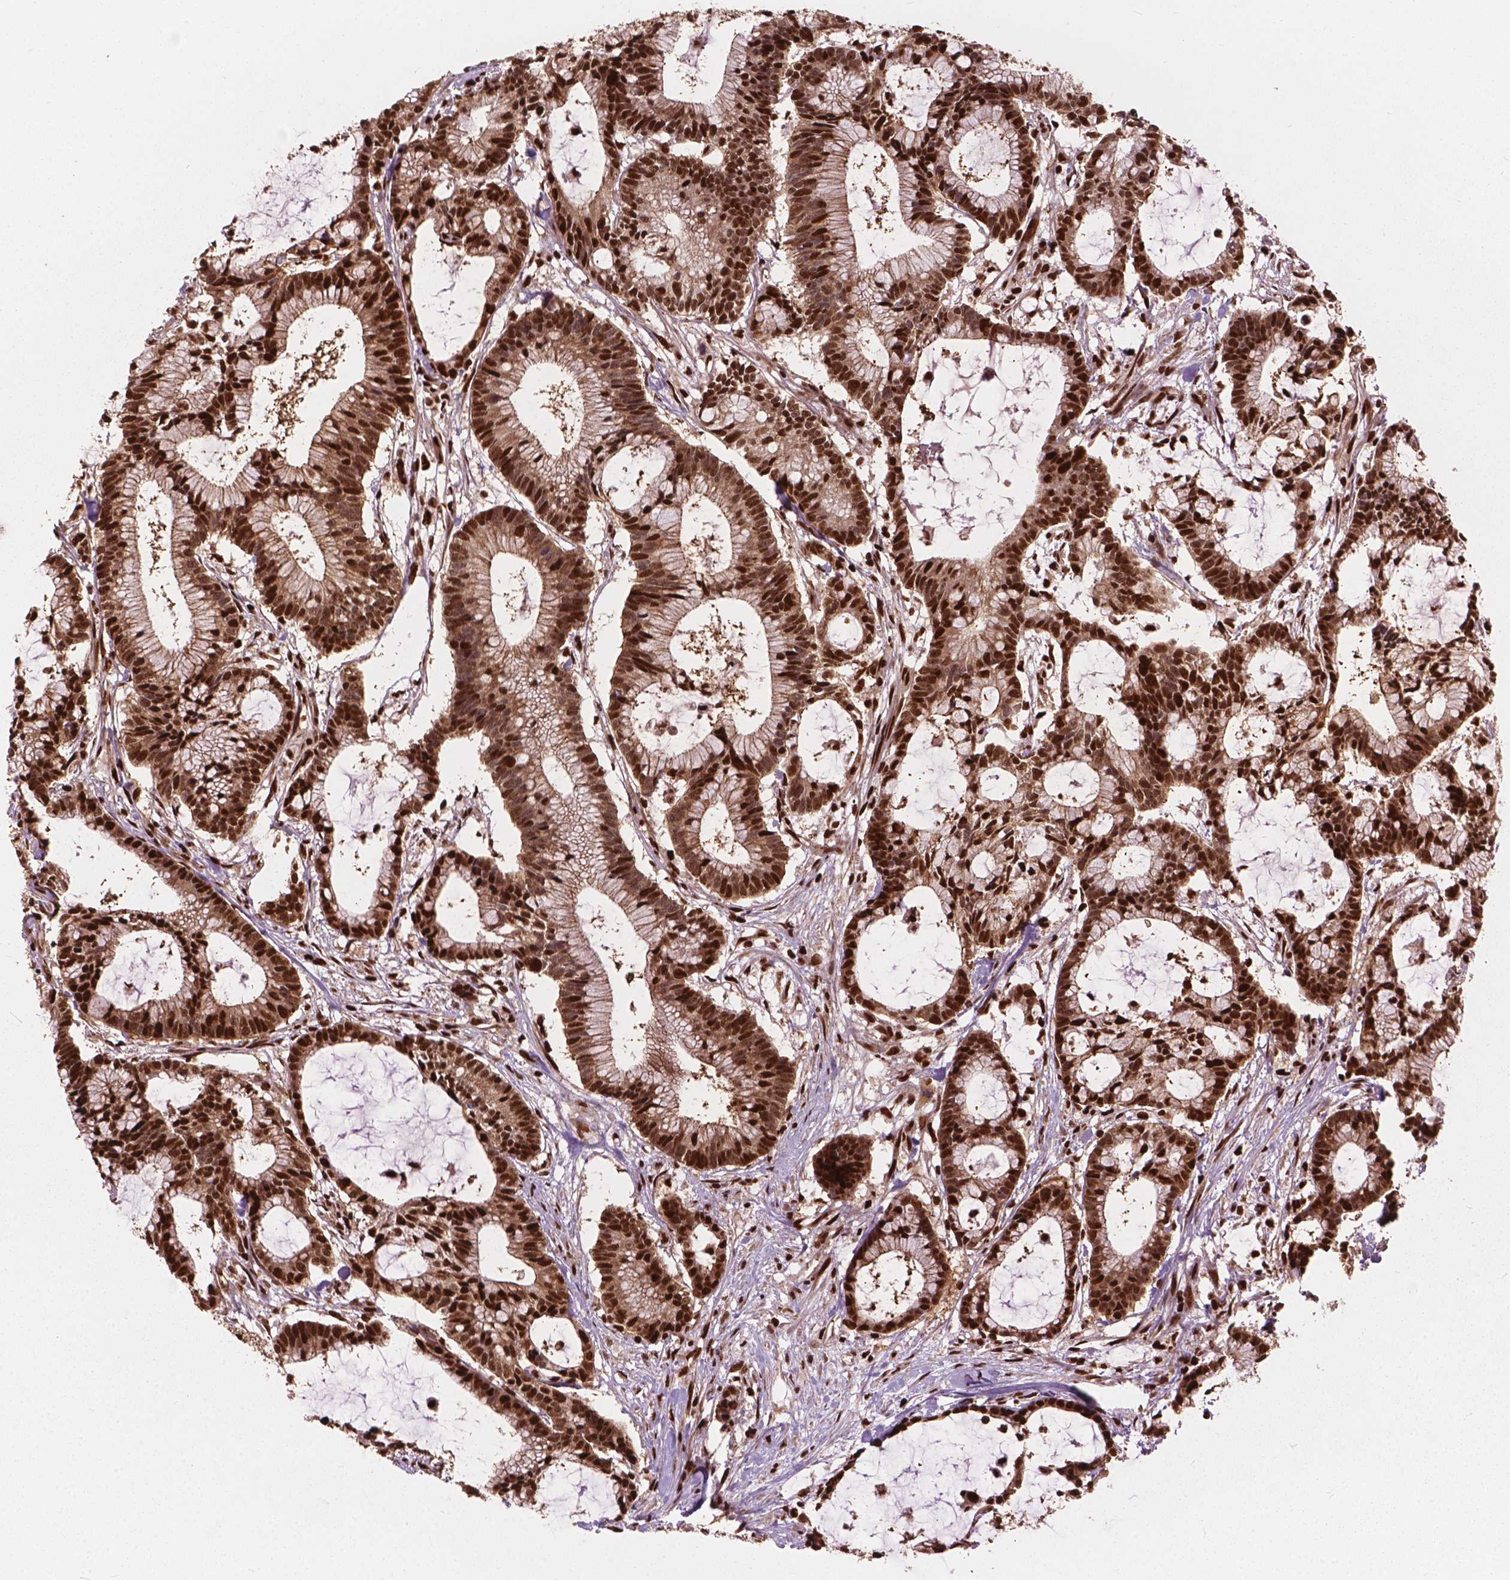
{"staining": {"intensity": "strong", "quantity": ">75%", "location": "nuclear"}, "tissue": "colorectal cancer", "cell_type": "Tumor cells", "image_type": "cancer", "snomed": [{"axis": "morphology", "description": "Adenocarcinoma, NOS"}, {"axis": "topography", "description": "Colon"}], "caption": "High-magnification brightfield microscopy of colorectal cancer stained with DAB (brown) and counterstained with hematoxylin (blue). tumor cells exhibit strong nuclear staining is seen in approximately>75% of cells.", "gene": "ANP32B", "patient": {"sex": "female", "age": 78}}